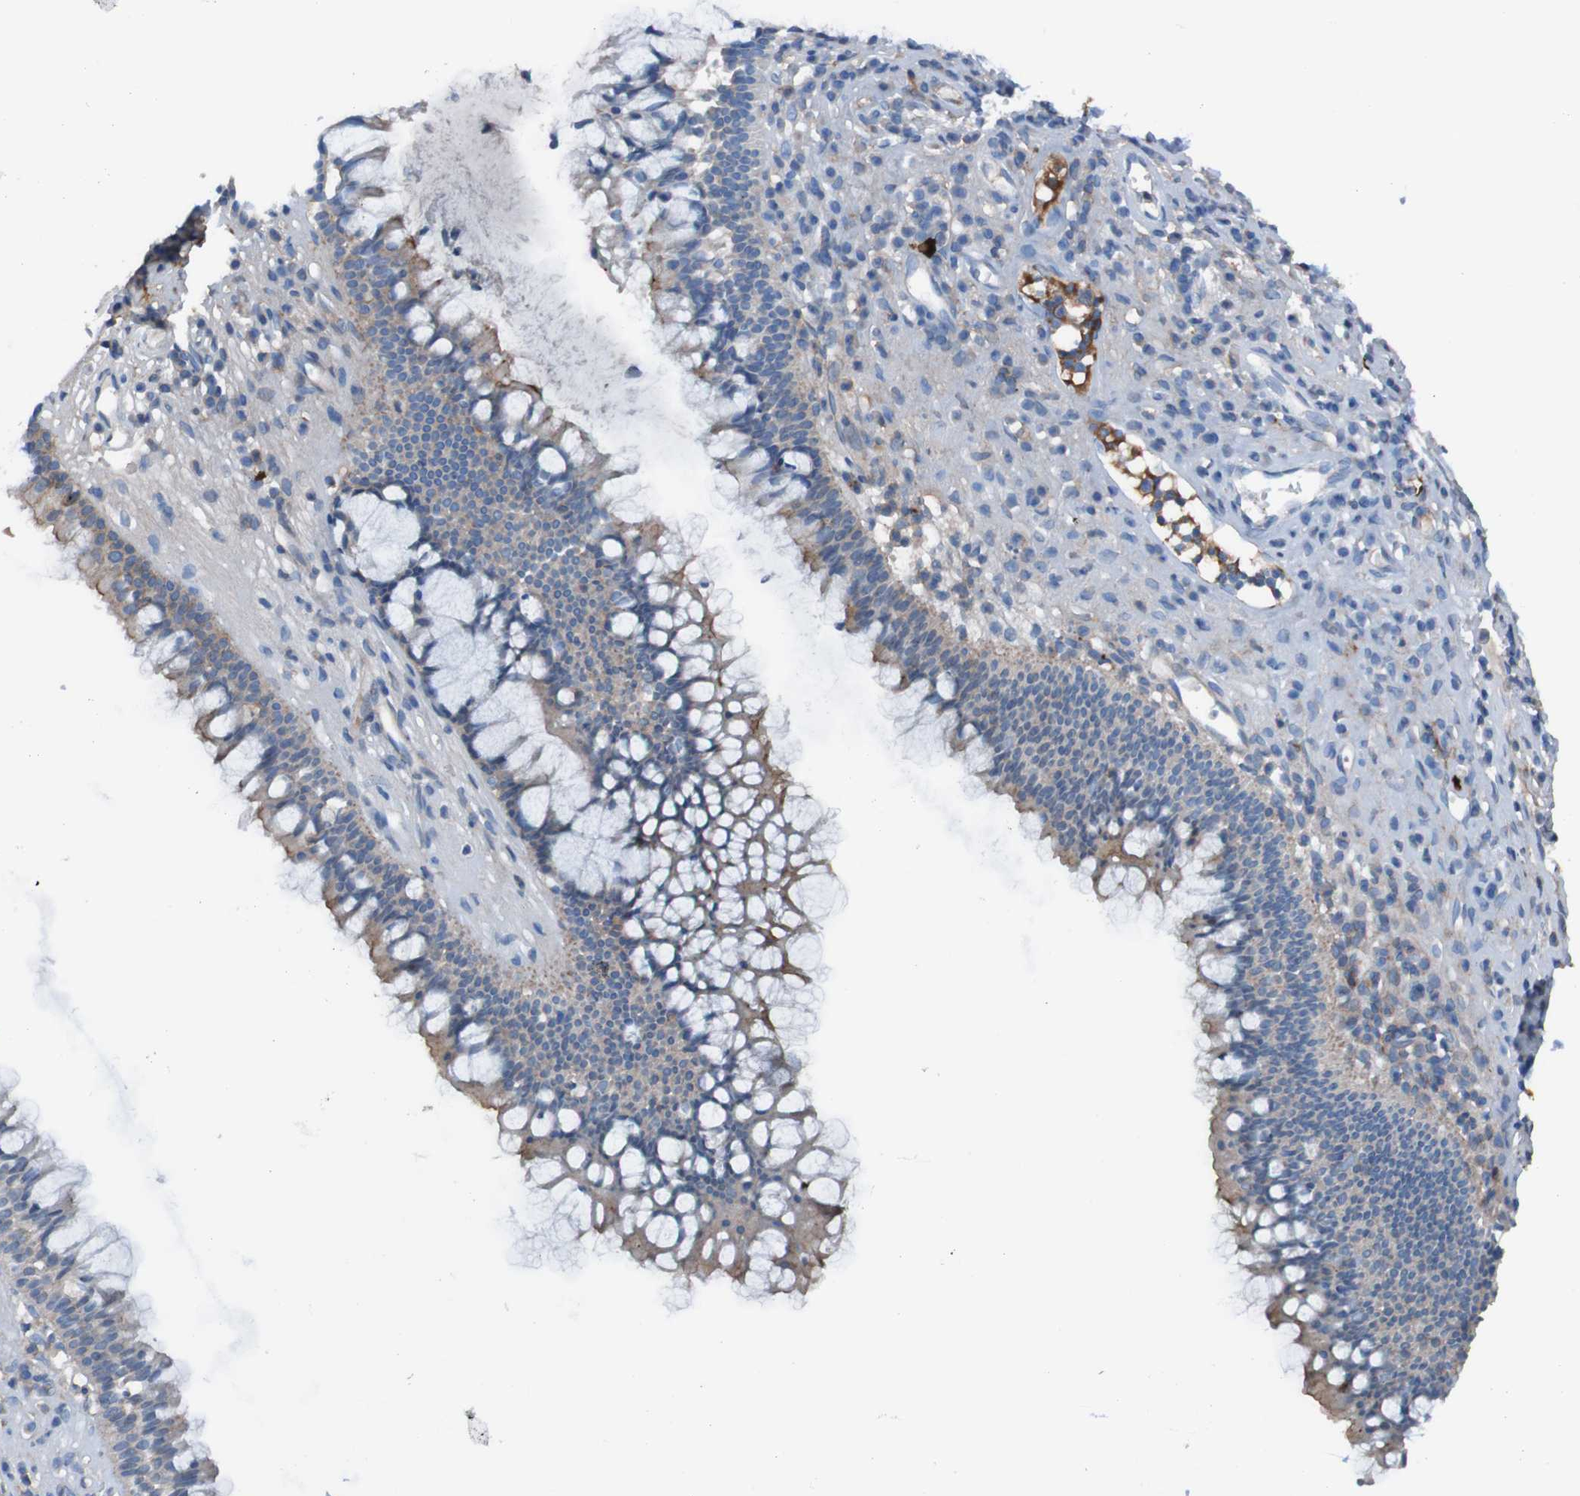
{"staining": {"intensity": "weak", "quantity": "25%-75%", "location": "cytoplasmic/membranous"}, "tissue": "nasopharynx", "cell_type": "Respiratory epithelial cells", "image_type": "normal", "snomed": [{"axis": "morphology", "description": "Normal tissue, NOS"}, {"axis": "topography", "description": "Nasopharynx"}], "caption": "Nasopharynx stained for a protein (brown) displays weak cytoplasmic/membranous positive staining in approximately 25%-75% of respiratory epithelial cells.", "gene": "RNF182", "patient": {"sex": "female", "age": 51}}